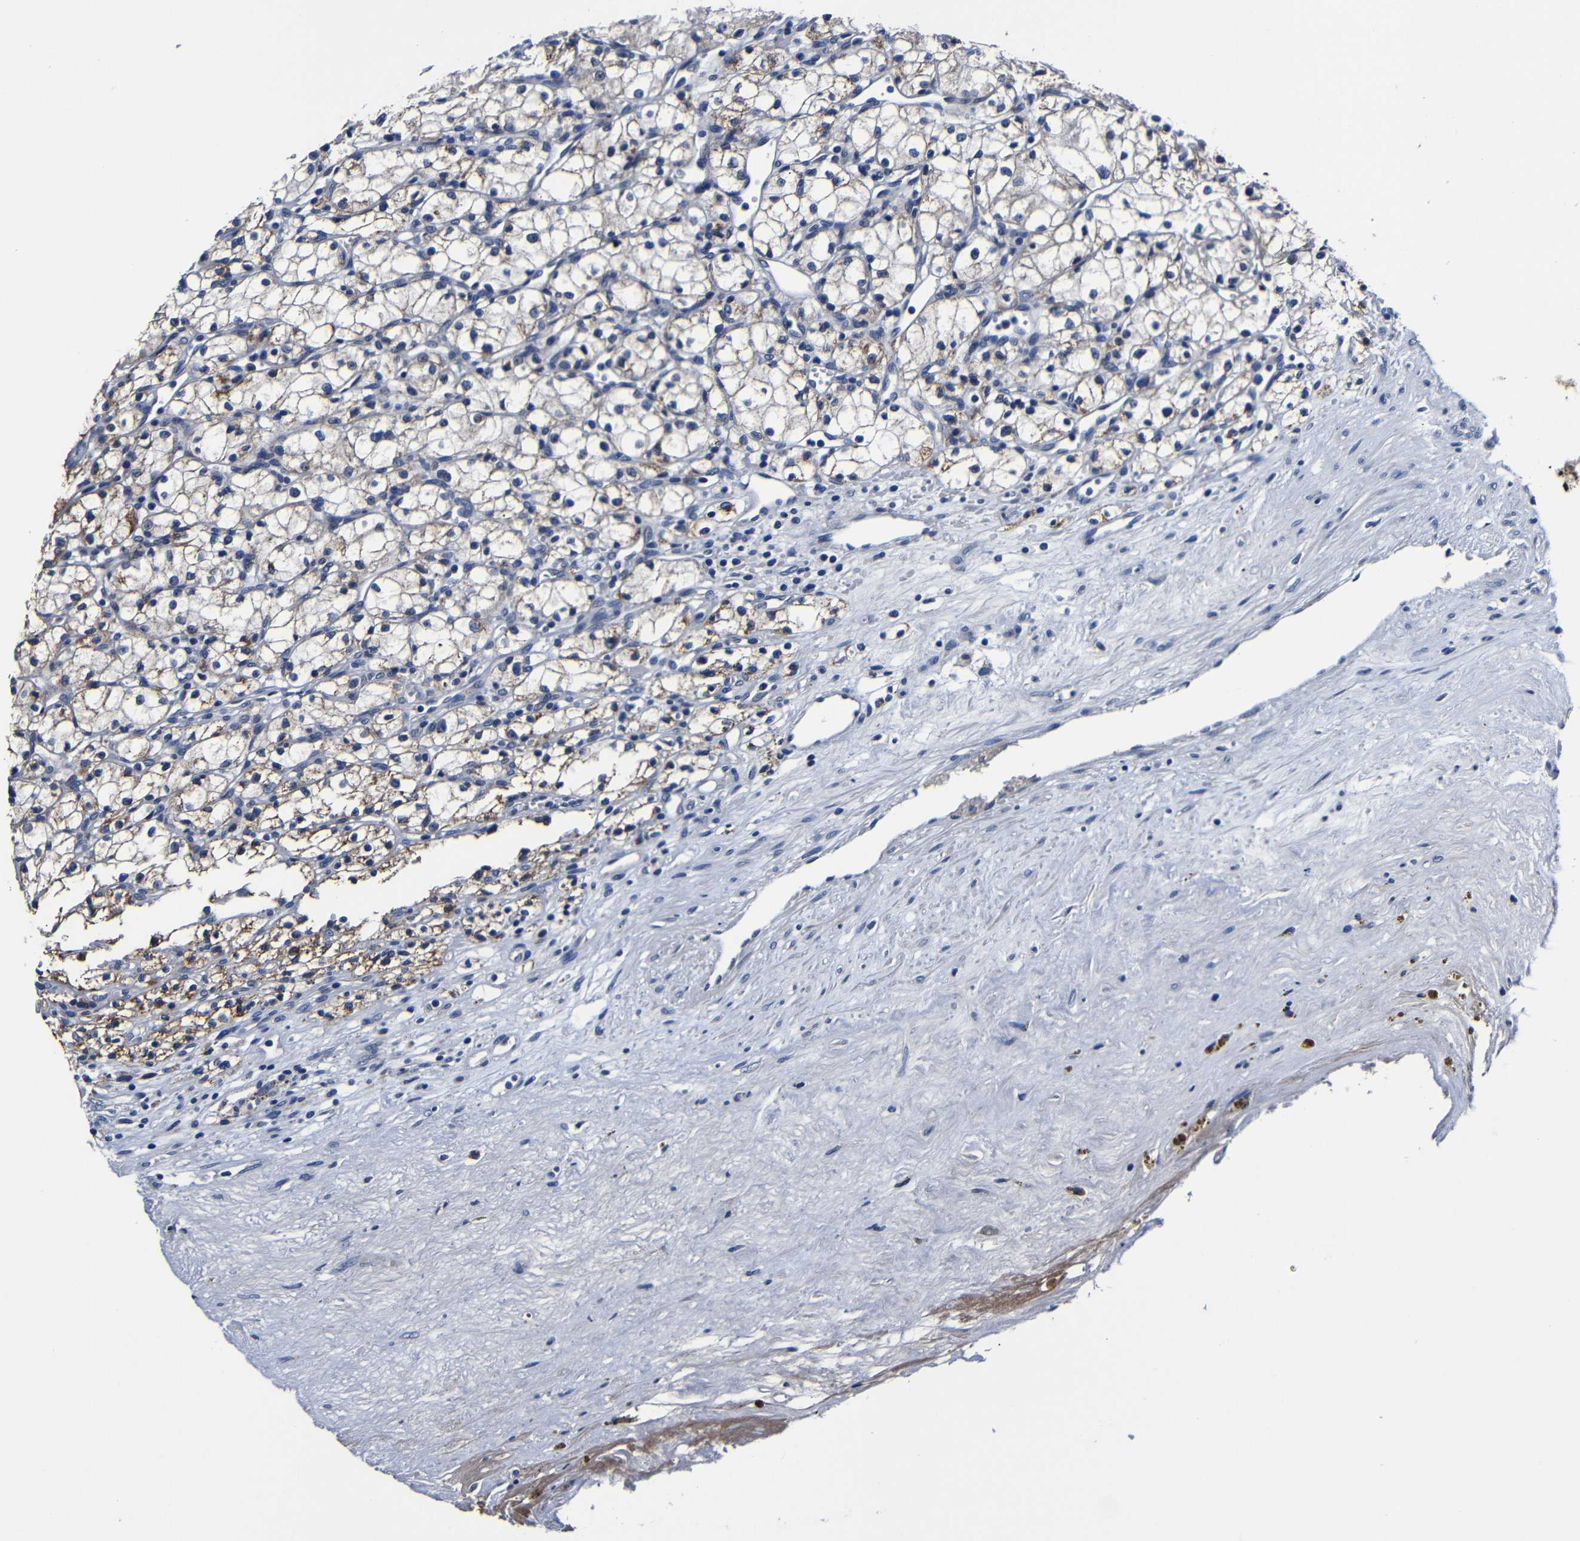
{"staining": {"intensity": "moderate", "quantity": "<25%", "location": "cytoplasmic/membranous"}, "tissue": "renal cancer", "cell_type": "Tumor cells", "image_type": "cancer", "snomed": [{"axis": "morphology", "description": "Normal tissue, NOS"}, {"axis": "morphology", "description": "Adenocarcinoma, NOS"}, {"axis": "topography", "description": "Kidney"}], "caption": "A brown stain highlights moderate cytoplasmic/membranous staining of a protein in human adenocarcinoma (renal) tumor cells.", "gene": "DEPP1", "patient": {"sex": "male", "age": 59}}